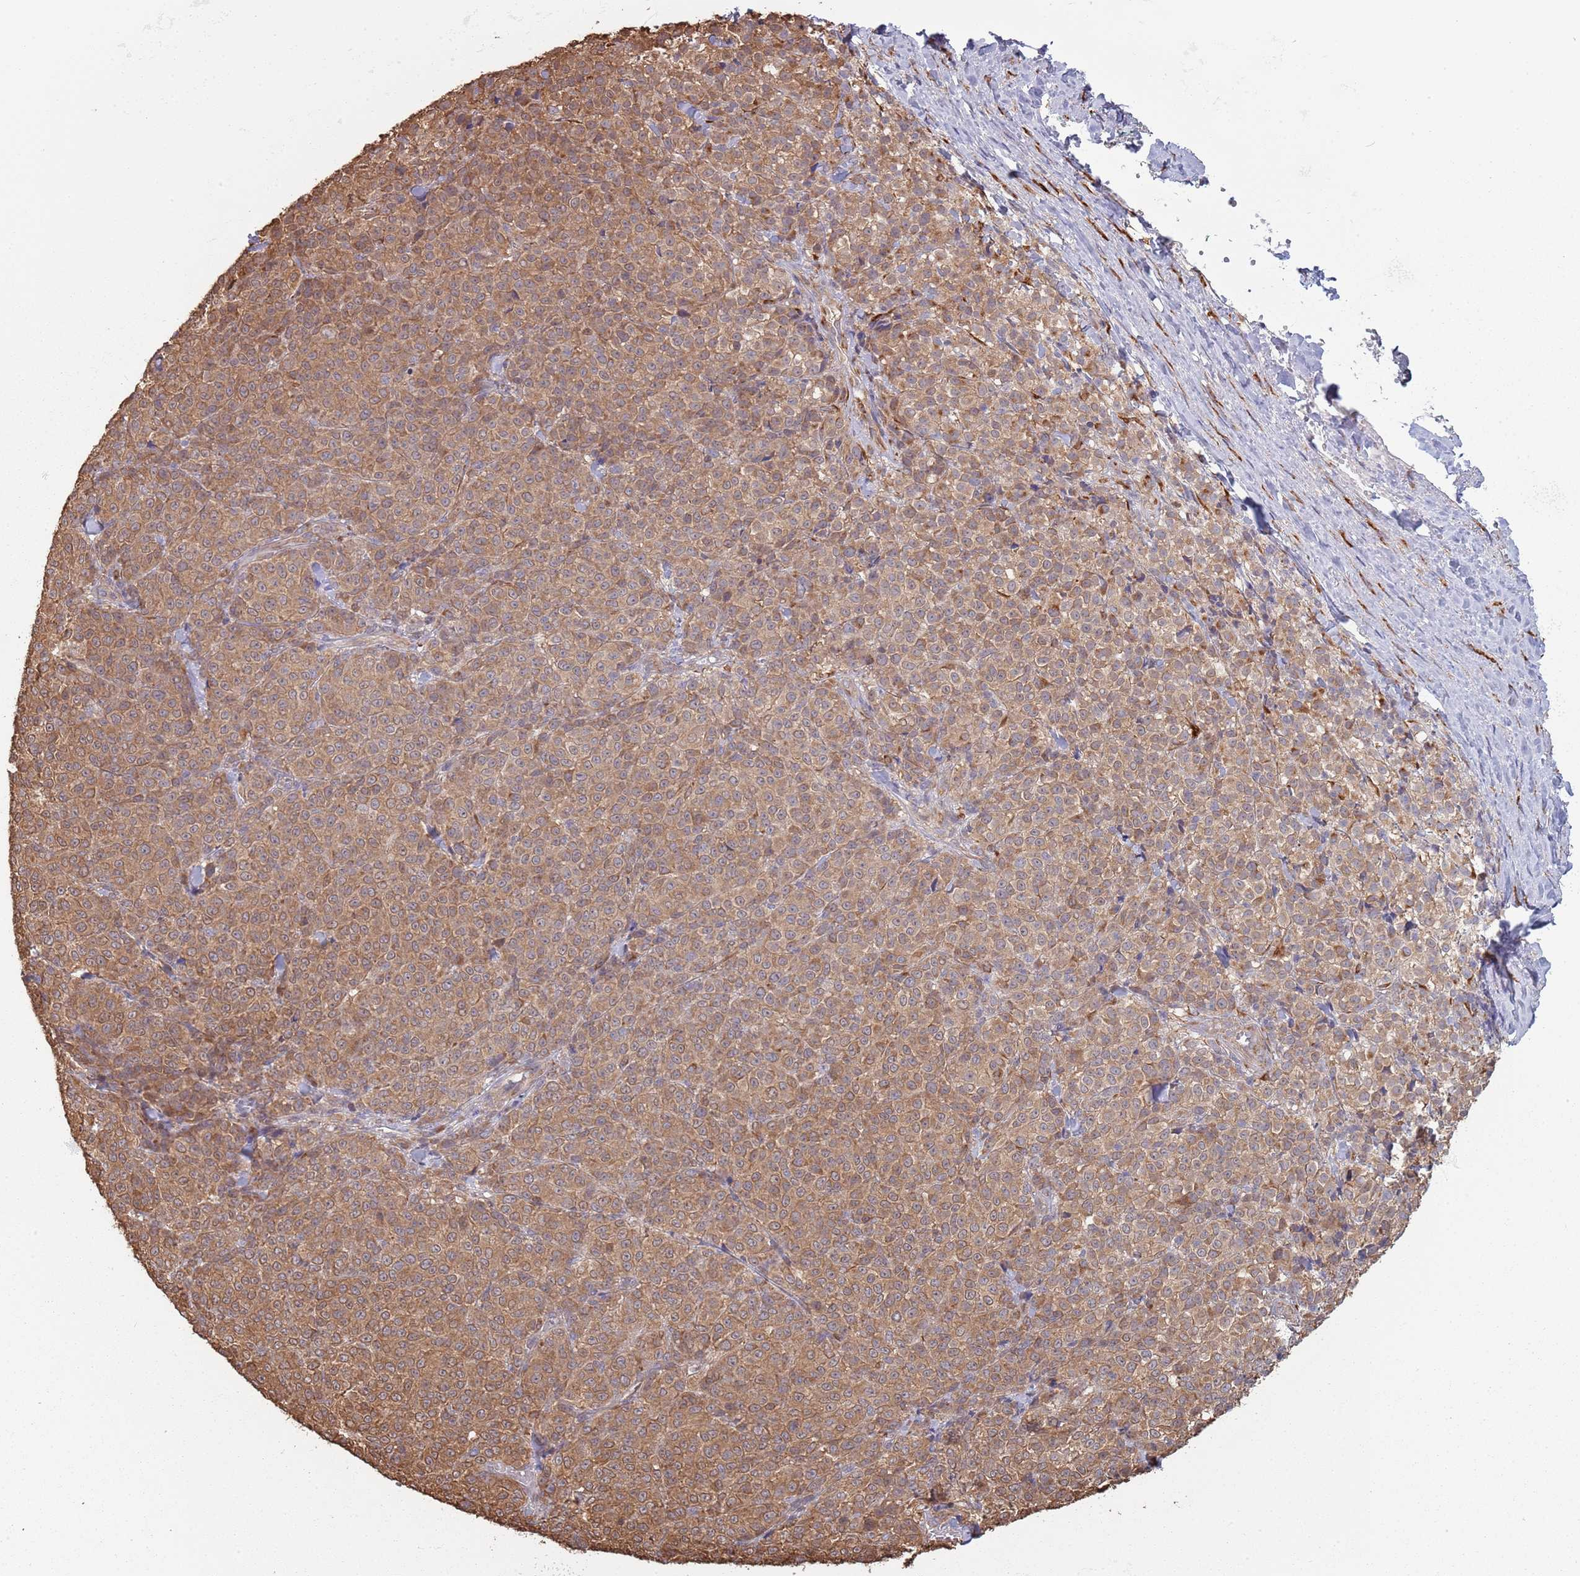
{"staining": {"intensity": "moderate", "quantity": ">75%", "location": "cytoplasmic/membranous"}, "tissue": "melanoma", "cell_type": "Tumor cells", "image_type": "cancer", "snomed": [{"axis": "morphology", "description": "Normal tissue, NOS"}, {"axis": "morphology", "description": "Malignant melanoma, NOS"}, {"axis": "topography", "description": "Skin"}], "caption": "A brown stain labels moderate cytoplasmic/membranous positivity of a protein in human malignant melanoma tumor cells.", "gene": "COG4", "patient": {"sex": "female", "age": 34}}